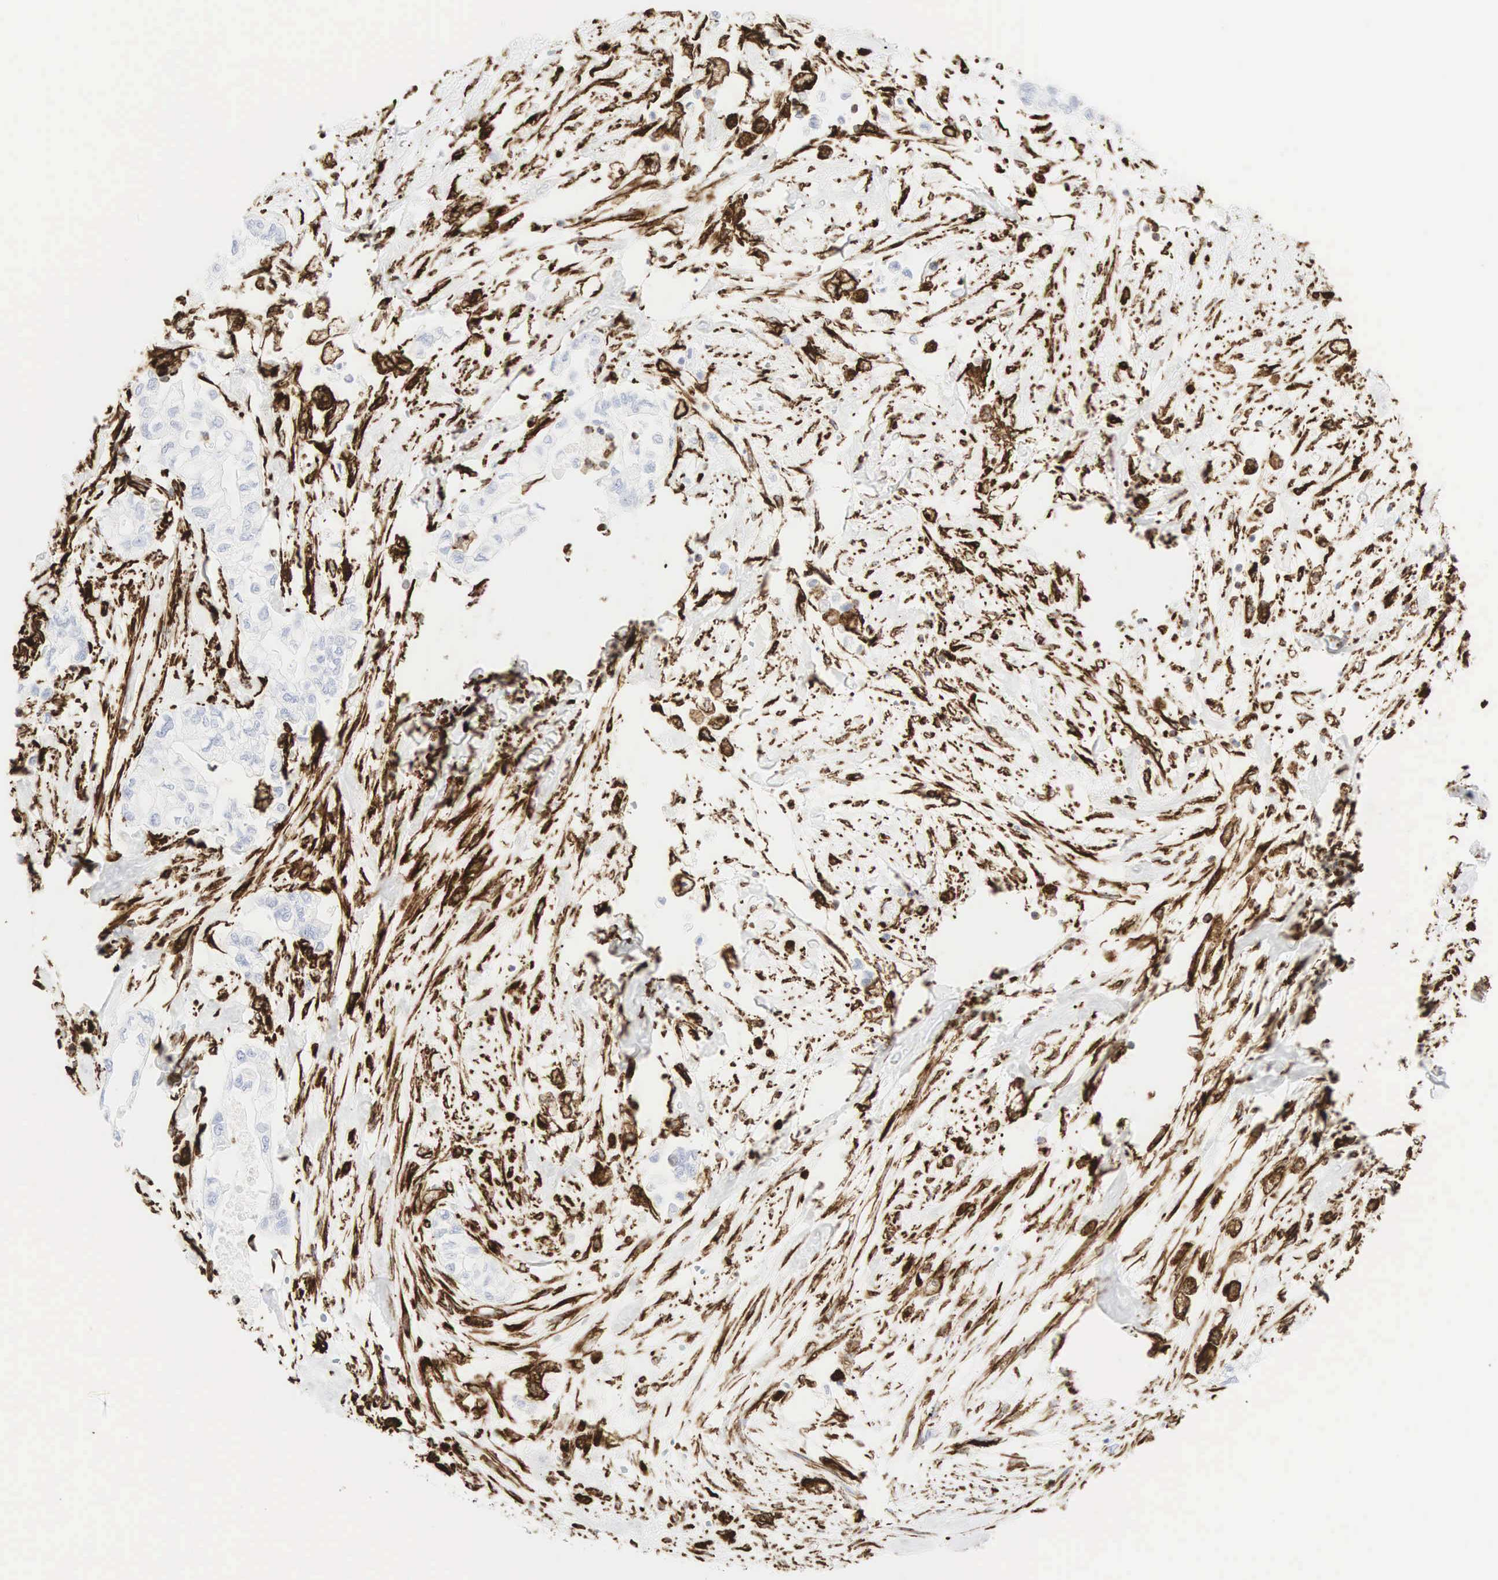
{"staining": {"intensity": "strong", "quantity": "<25%", "location": "cytoplasmic/membranous"}, "tissue": "pancreatic cancer", "cell_type": "Tumor cells", "image_type": "cancer", "snomed": [{"axis": "morphology", "description": "Adenocarcinoma, NOS"}, {"axis": "topography", "description": "Pancreas"}], "caption": "Human pancreatic adenocarcinoma stained with a protein marker exhibits strong staining in tumor cells.", "gene": "VIM", "patient": {"sex": "male", "age": 79}}